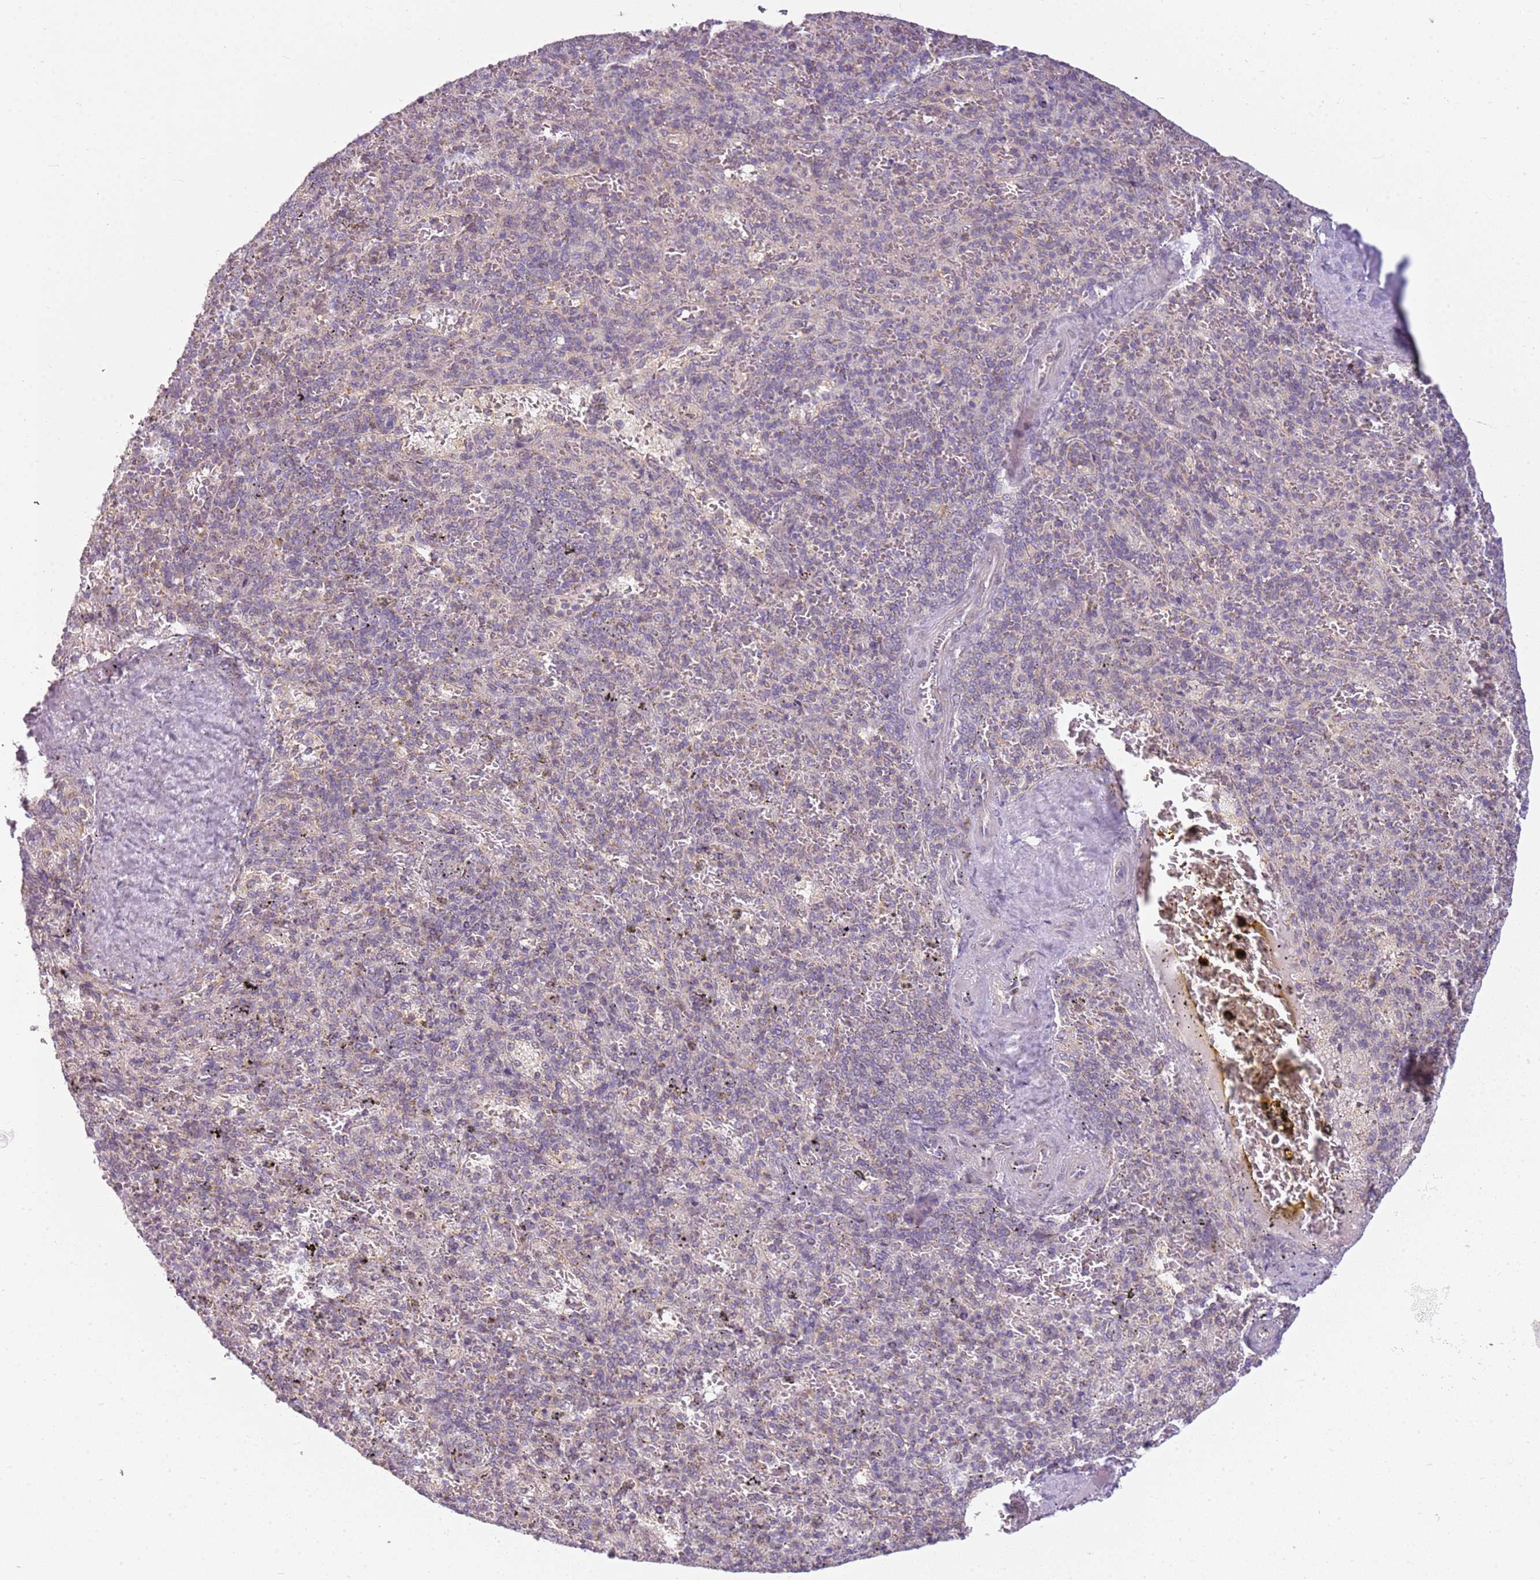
{"staining": {"intensity": "negative", "quantity": "none", "location": "none"}, "tissue": "spleen", "cell_type": "Cells in red pulp", "image_type": "normal", "snomed": [{"axis": "morphology", "description": "Normal tissue, NOS"}, {"axis": "topography", "description": "Spleen"}], "caption": "Immunohistochemical staining of benign human spleen reveals no significant positivity in cells in red pulp. (Stains: DAB (3,3'-diaminobenzidine) immunohistochemistry (IHC) with hematoxylin counter stain, Microscopy: brightfield microscopy at high magnification).", "gene": "DEFB116", "patient": {"sex": "male", "age": 82}}